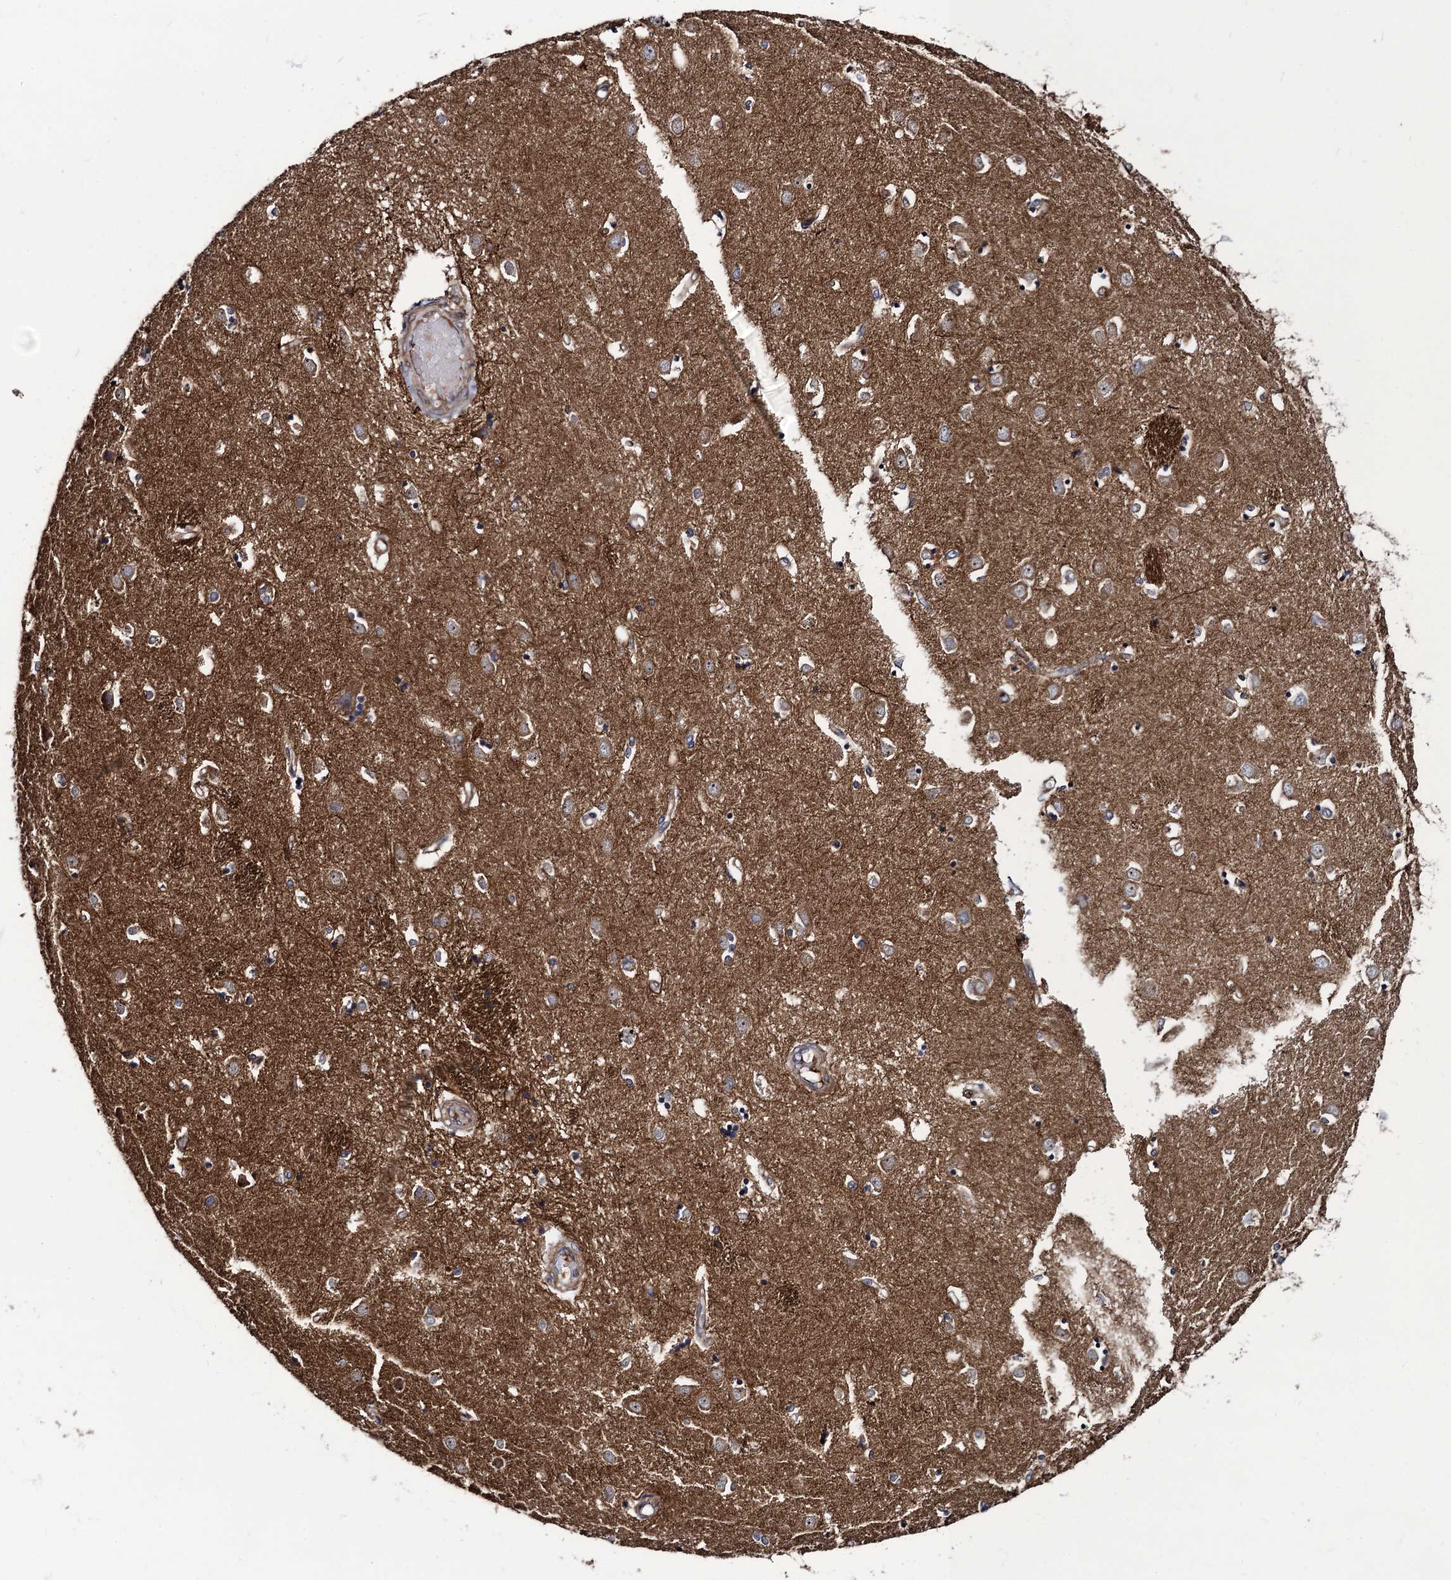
{"staining": {"intensity": "weak", "quantity": "<25%", "location": "cytoplasmic/membranous"}, "tissue": "caudate", "cell_type": "Glial cells", "image_type": "normal", "snomed": [{"axis": "morphology", "description": "Normal tissue, NOS"}, {"axis": "topography", "description": "Lateral ventricle wall"}], "caption": "Benign caudate was stained to show a protein in brown. There is no significant expression in glial cells. (Brightfield microscopy of DAB (3,3'-diaminobenzidine) immunohistochemistry at high magnification).", "gene": "KXD1", "patient": {"sex": "male", "age": 45}}